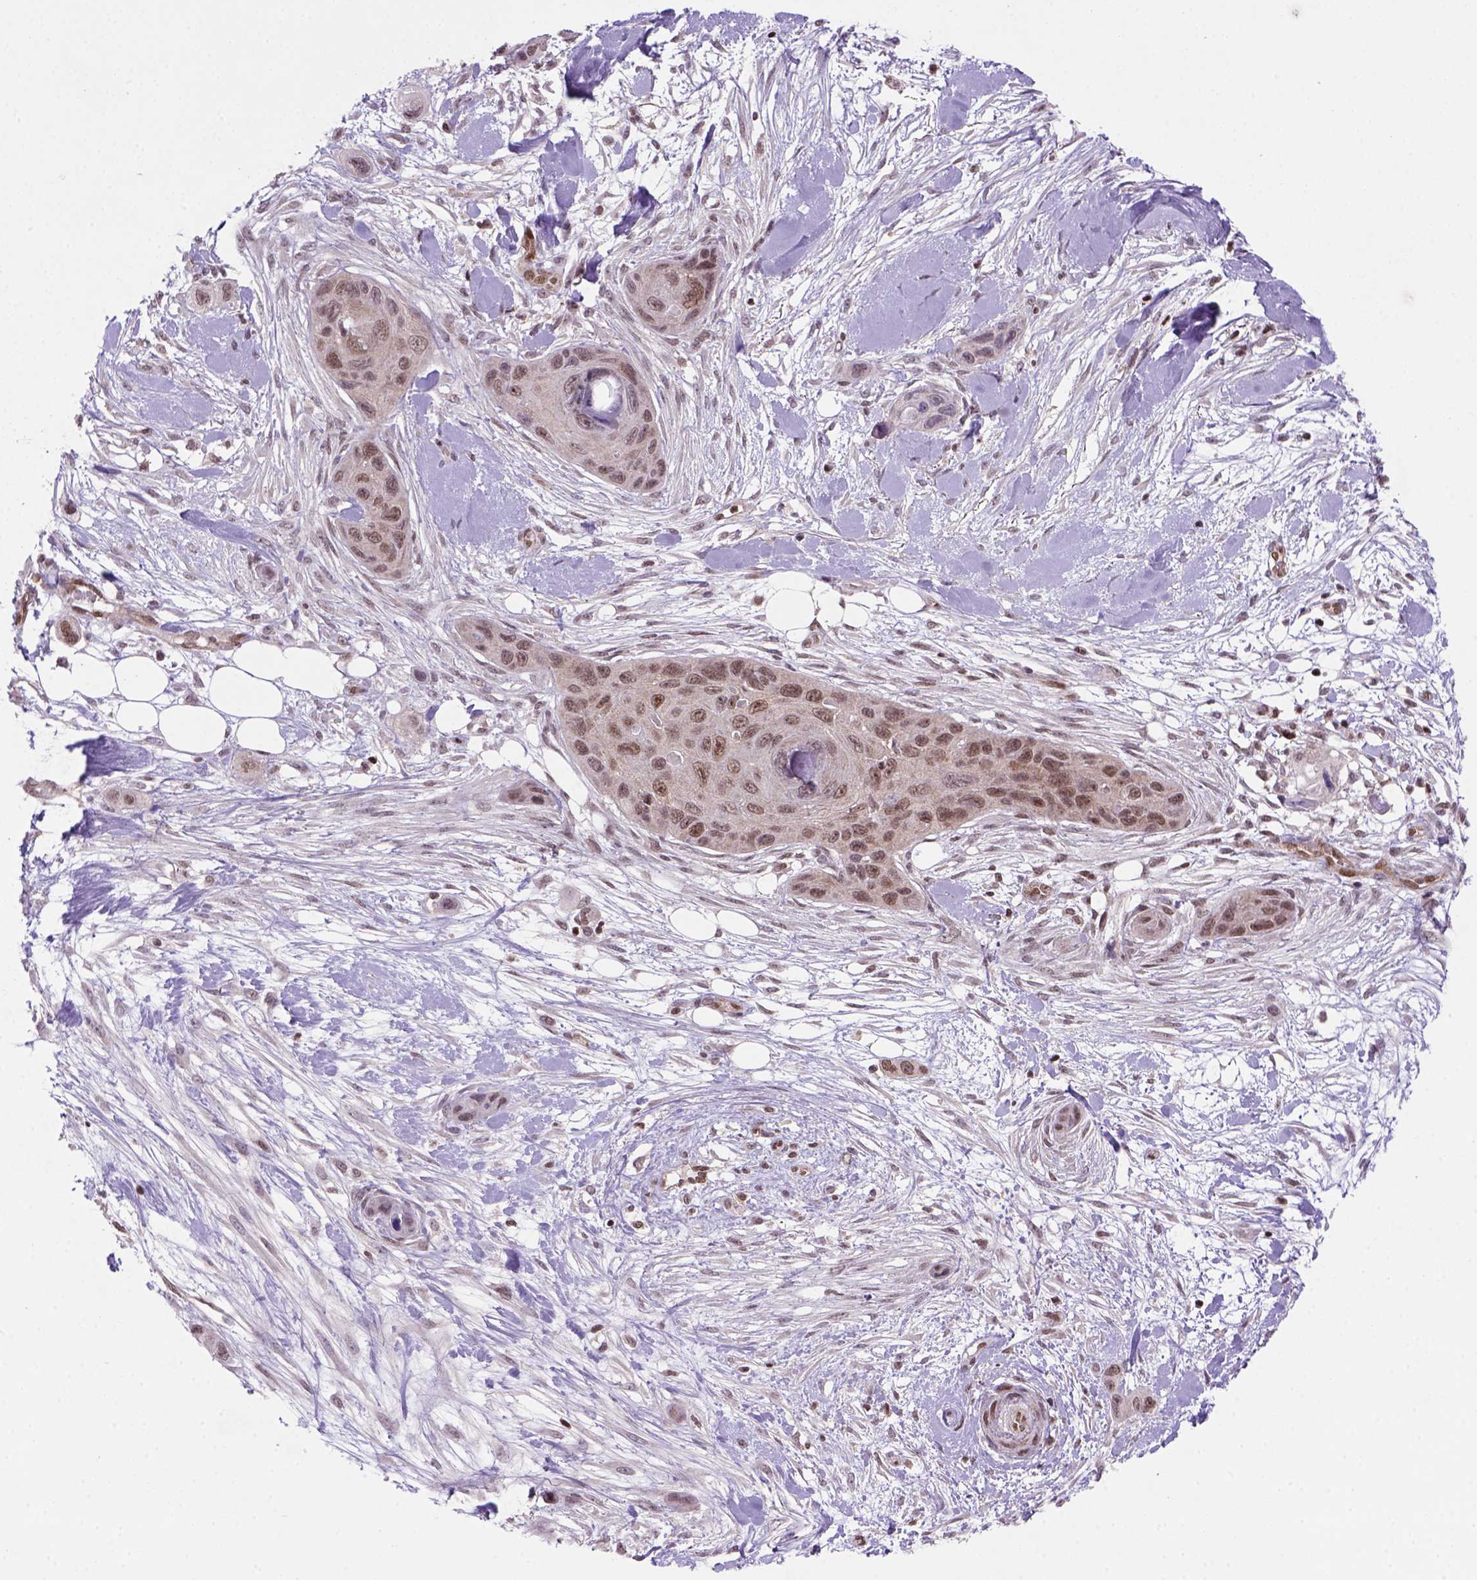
{"staining": {"intensity": "moderate", "quantity": "<25%", "location": "nuclear"}, "tissue": "skin cancer", "cell_type": "Tumor cells", "image_type": "cancer", "snomed": [{"axis": "morphology", "description": "Squamous cell carcinoma, NOS"}, {"axis": "topography", "description": "Skin"}], "caption": "Moderate nuclear protein expression is appreciated in about <25% of tumor cells in squamous cell carcinoma (skin). (DAB IHC, brown staining for protein, blue staining for nuclei).", "gene": "MGMT", "patient": {"sex": "male", "age": 82}}